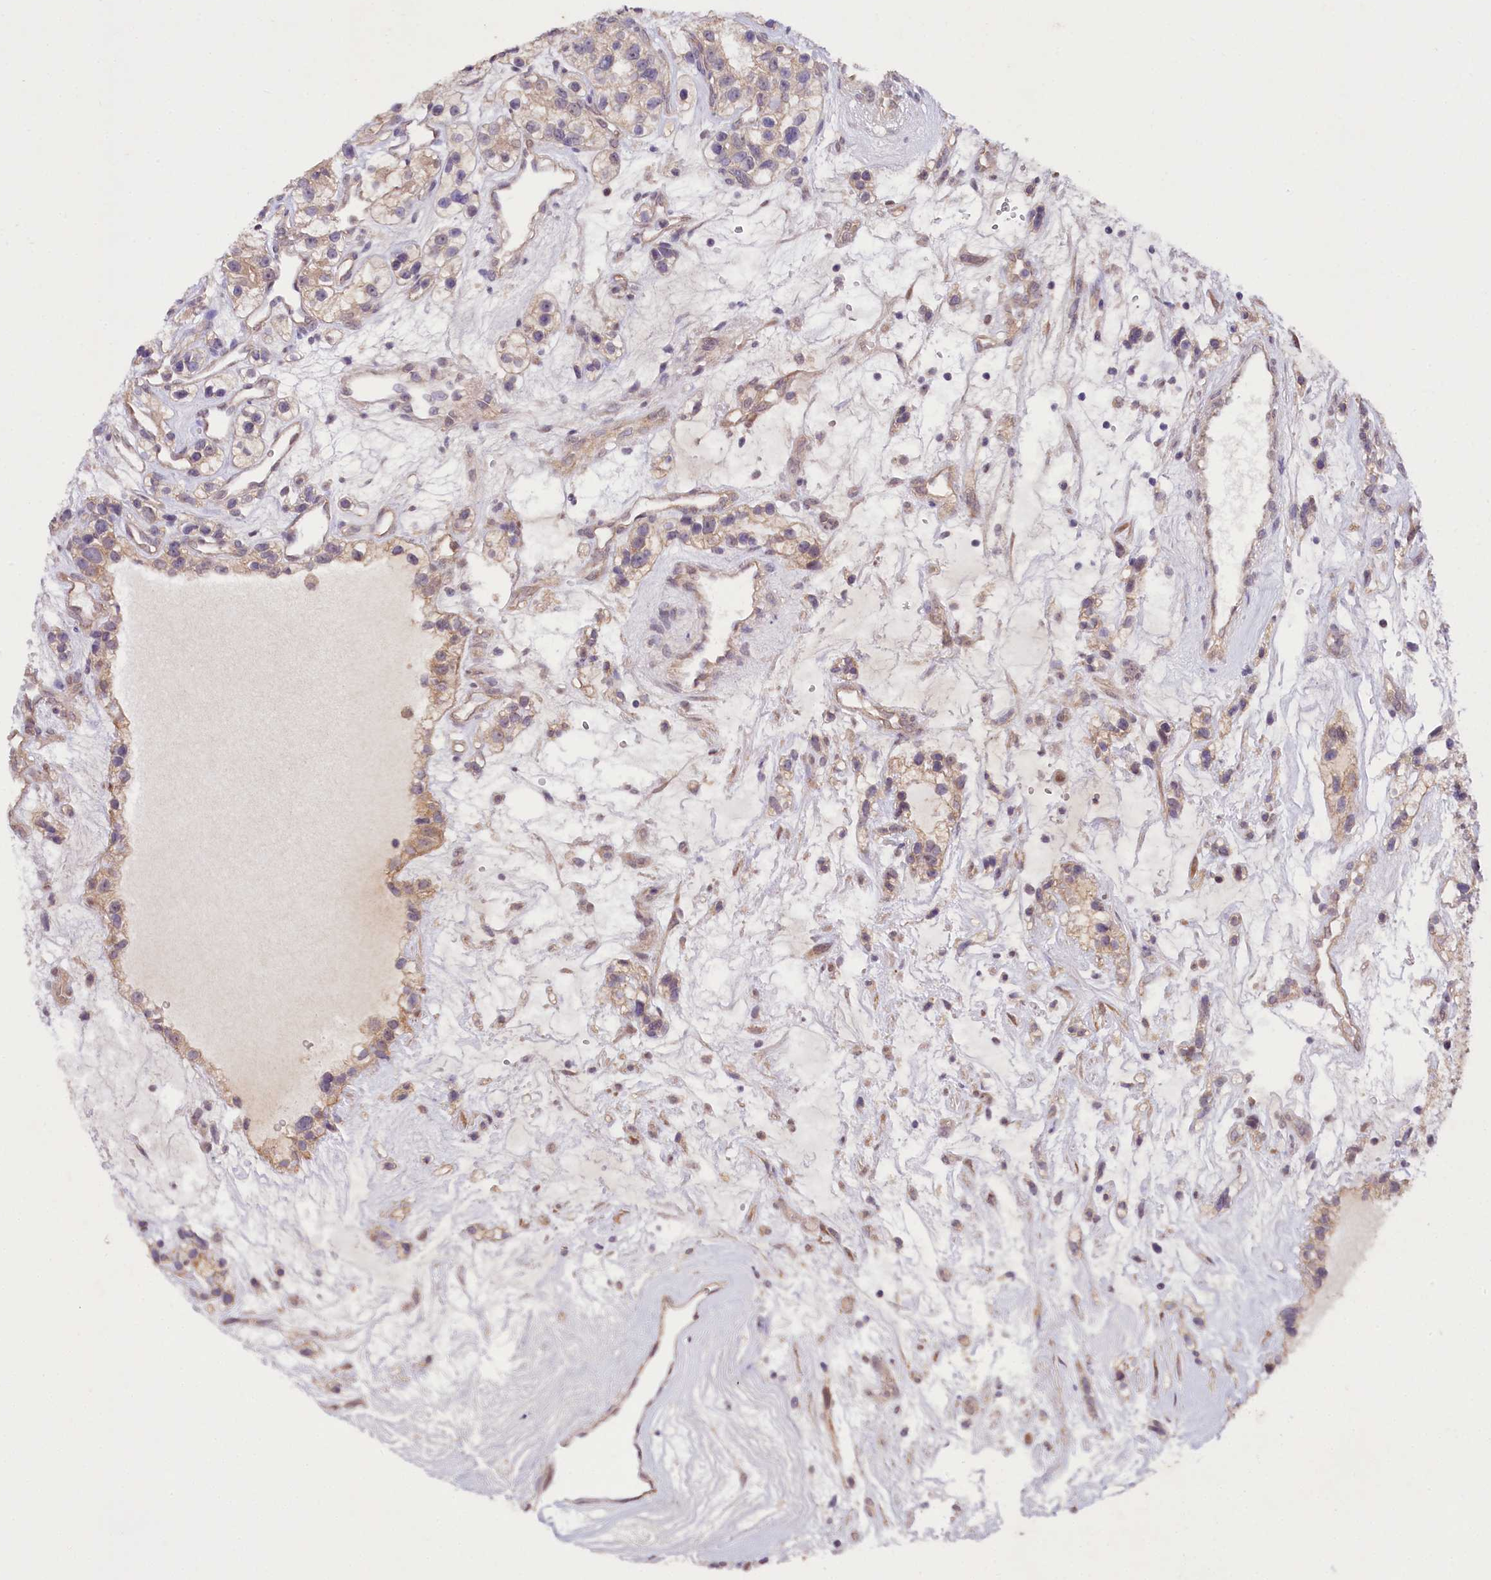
{"staining": {"intensity": "weak", "quantity": ">75%", "location": "cytoplasmic/membranous"}, "tissue": "renal cancer", "cell_type": "Tumor cells", "image_type": "cancer", "snomed": [{"axis": "morphology", "description": "Adenocarcinoma, NOS"}, {"axis": "topography", "description": "Kidney"}], "caption": "Immunohistochemical staining of renal adenocarcinoma demonstrates weak cytoplasmic/membranous protein staining in about >75% of tumor cells.", "gene": "PHLDB1", "patient": {"sex": "female", "age": 57}}